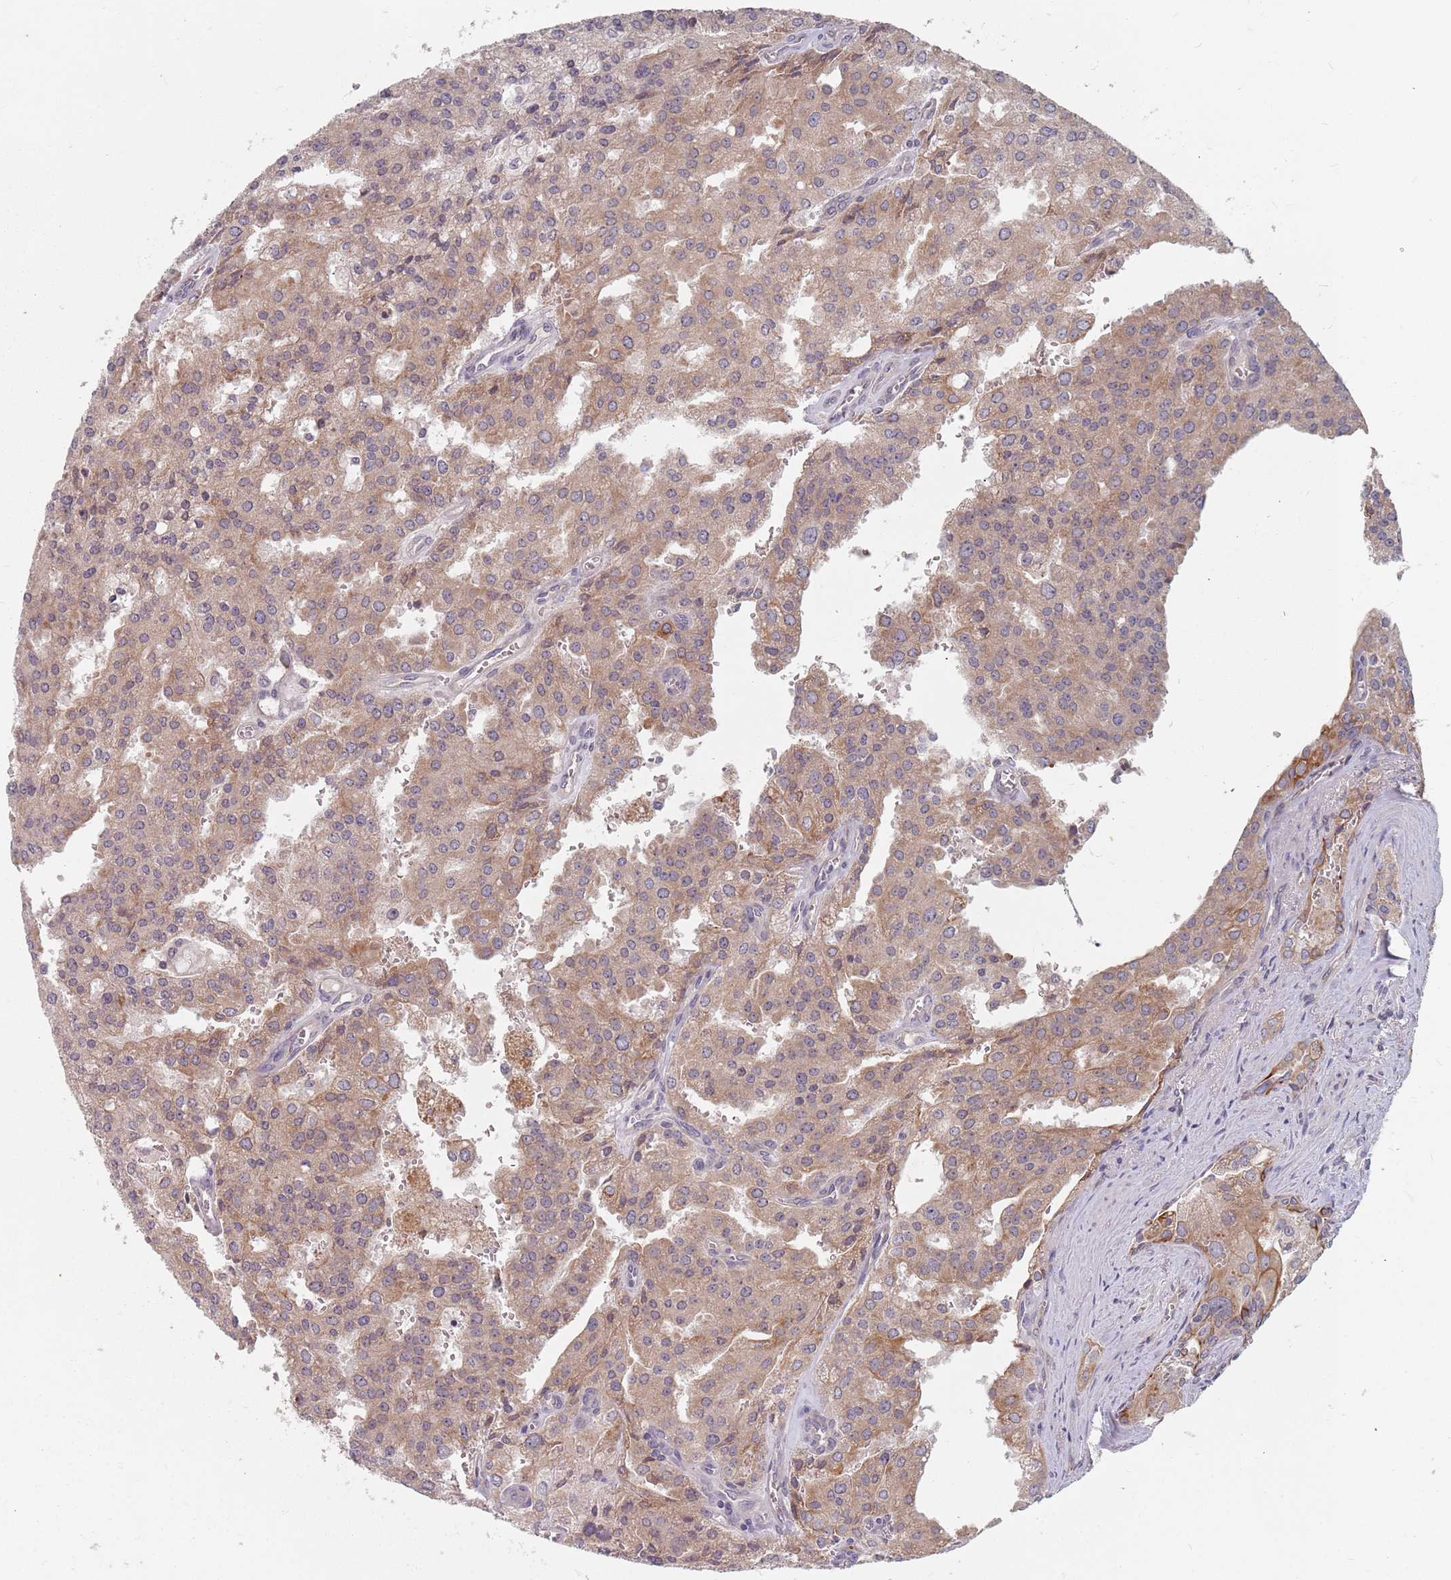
{"staining": {"intensity": "moderate", "quantity": "<25%", "location": "cytoplasmic/membranous"}, "tissue": "prostate cancer", "cell_type": "Tumor cells", "image_type": "cancer", "snomed": [{"axis": "morphology", "description": "Adenocarcinoma, High grade"}, {"axis": "topography", "description": "Prostate"}], "caption": "This is an image of immunohistochemistry staining of prostate cancer (high-grade adenocarcinoma), which shows moderate expression in the cytoplasmic/membranous of tumor cells.", "gene": "ADAL", "patient": {"sex": "male", "age": 68}}